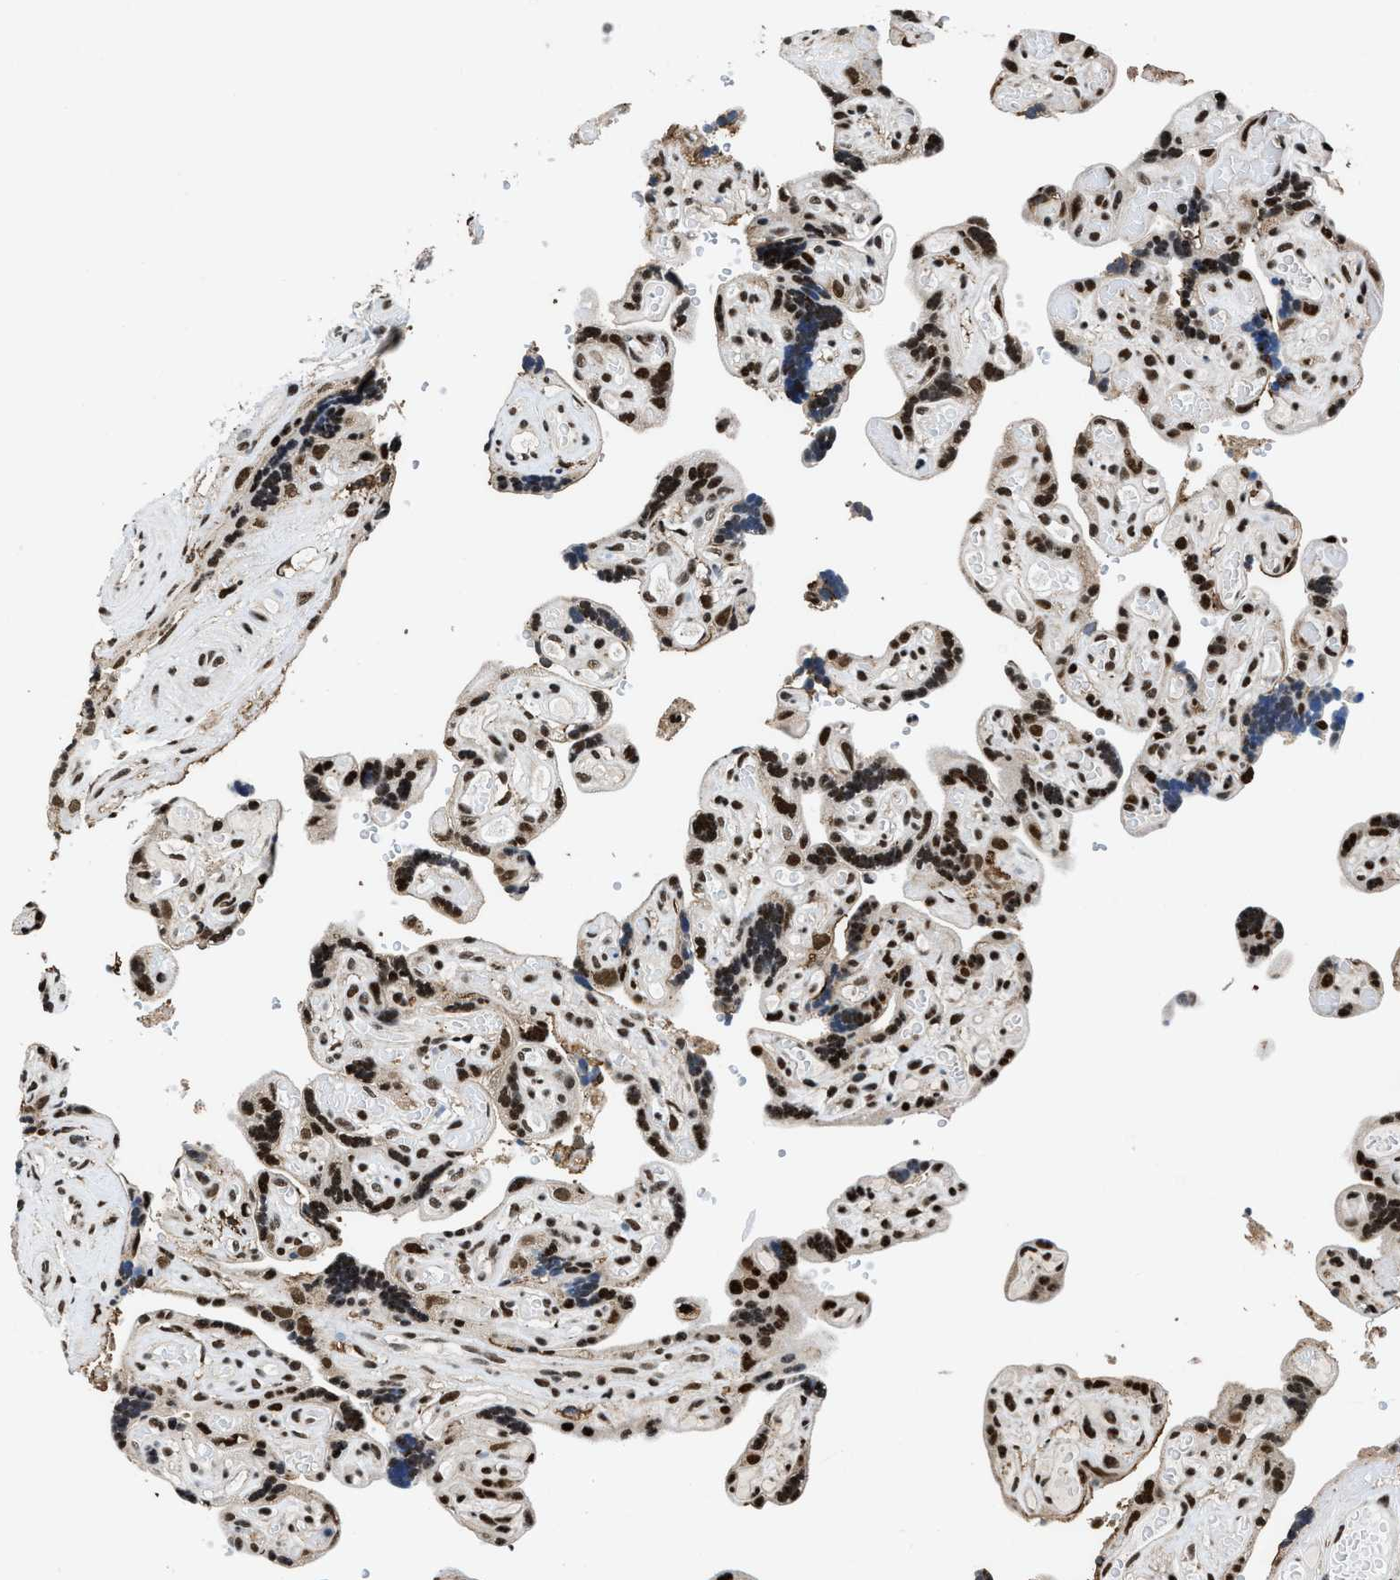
{"staining": {"intensity": "strong", "quantity": ">75%", "location": "cytoplasmic/membranous,nuclear"}, "tissue": "placenta", "cell_type": "Decidual cells", "image_type": "normal", "snomed": [{"axis": "morphology", "description": "Normal tissue, NOS"}, {"axis": "topography", "description": "Placenta"}], "caption": "Immunohistochemistry (IHC) staining of unremarkable placenta, which demonstrates high levels of strong cytoplasmic/membranous,nuclear positivity in about >75% of decidual cells indicating strong cytoplasmic/membranous,nuclear protein positivity. The staining was performed using DAB (brown) for protein detection and nuclei were counterstained in hematoxylin (blue).", "gene": "HNRNPF", "patient": {"sex": "female", "age": 30}}